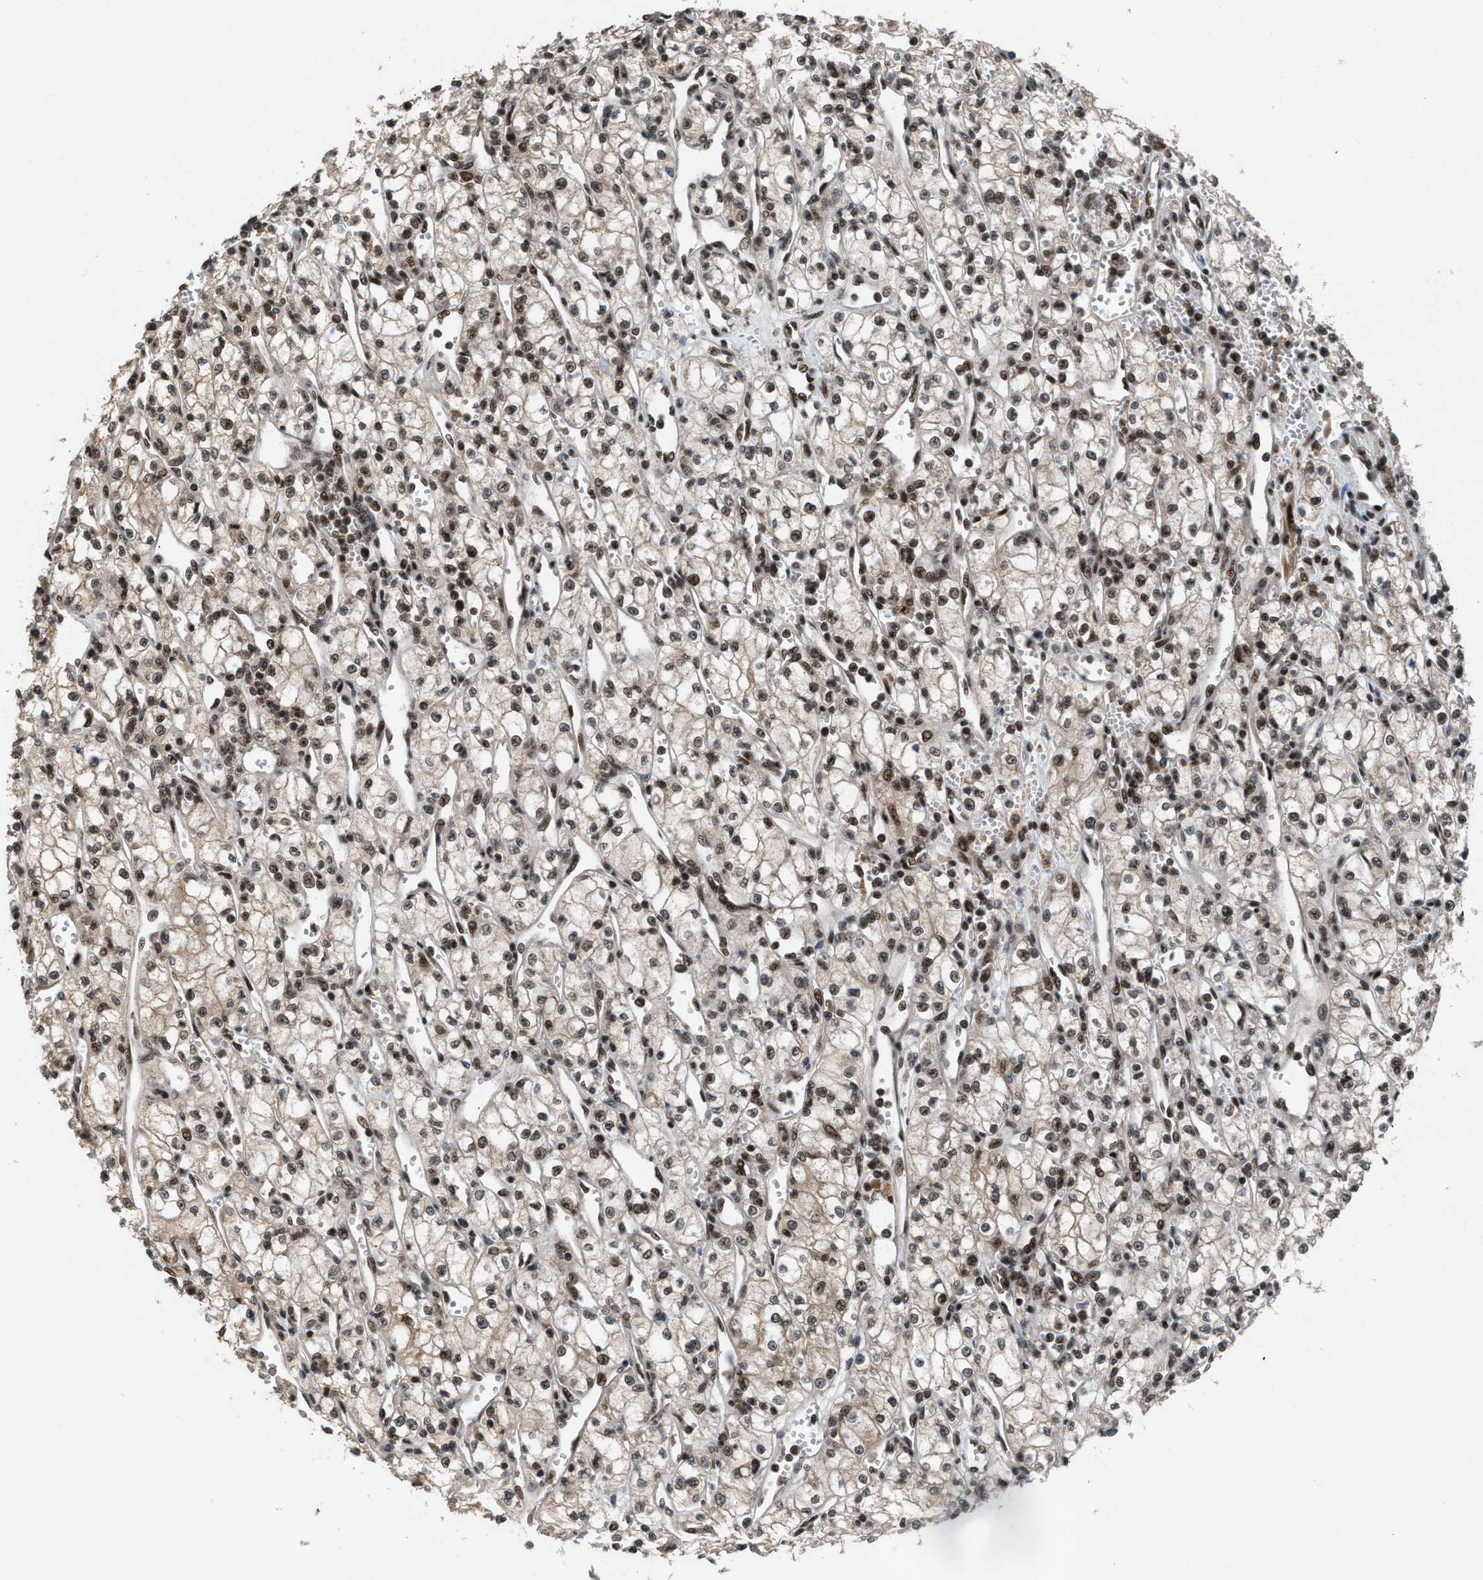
{"staining": {"intensity": "moderate", "quantity": ">75%", "location": "nuclear"}, "tissue": "renal cancer", "cell_type": "Tumor cells", "image_type": "cancer", "snomed": [{"axis": "morphology", "description": "Adenocarcinoma, NOS"}, {"axis": "topography", "description": "Kidney"}], "caption": "This micrograph exhibits immunohistochemistry (IHC) staining of human adenocarcinoma (renal), with medium moderate nuclear positivity in approximately >75% of tumor cells.", "gene": "PRPF4", "patient": {"sex": "male", "age": 59}}